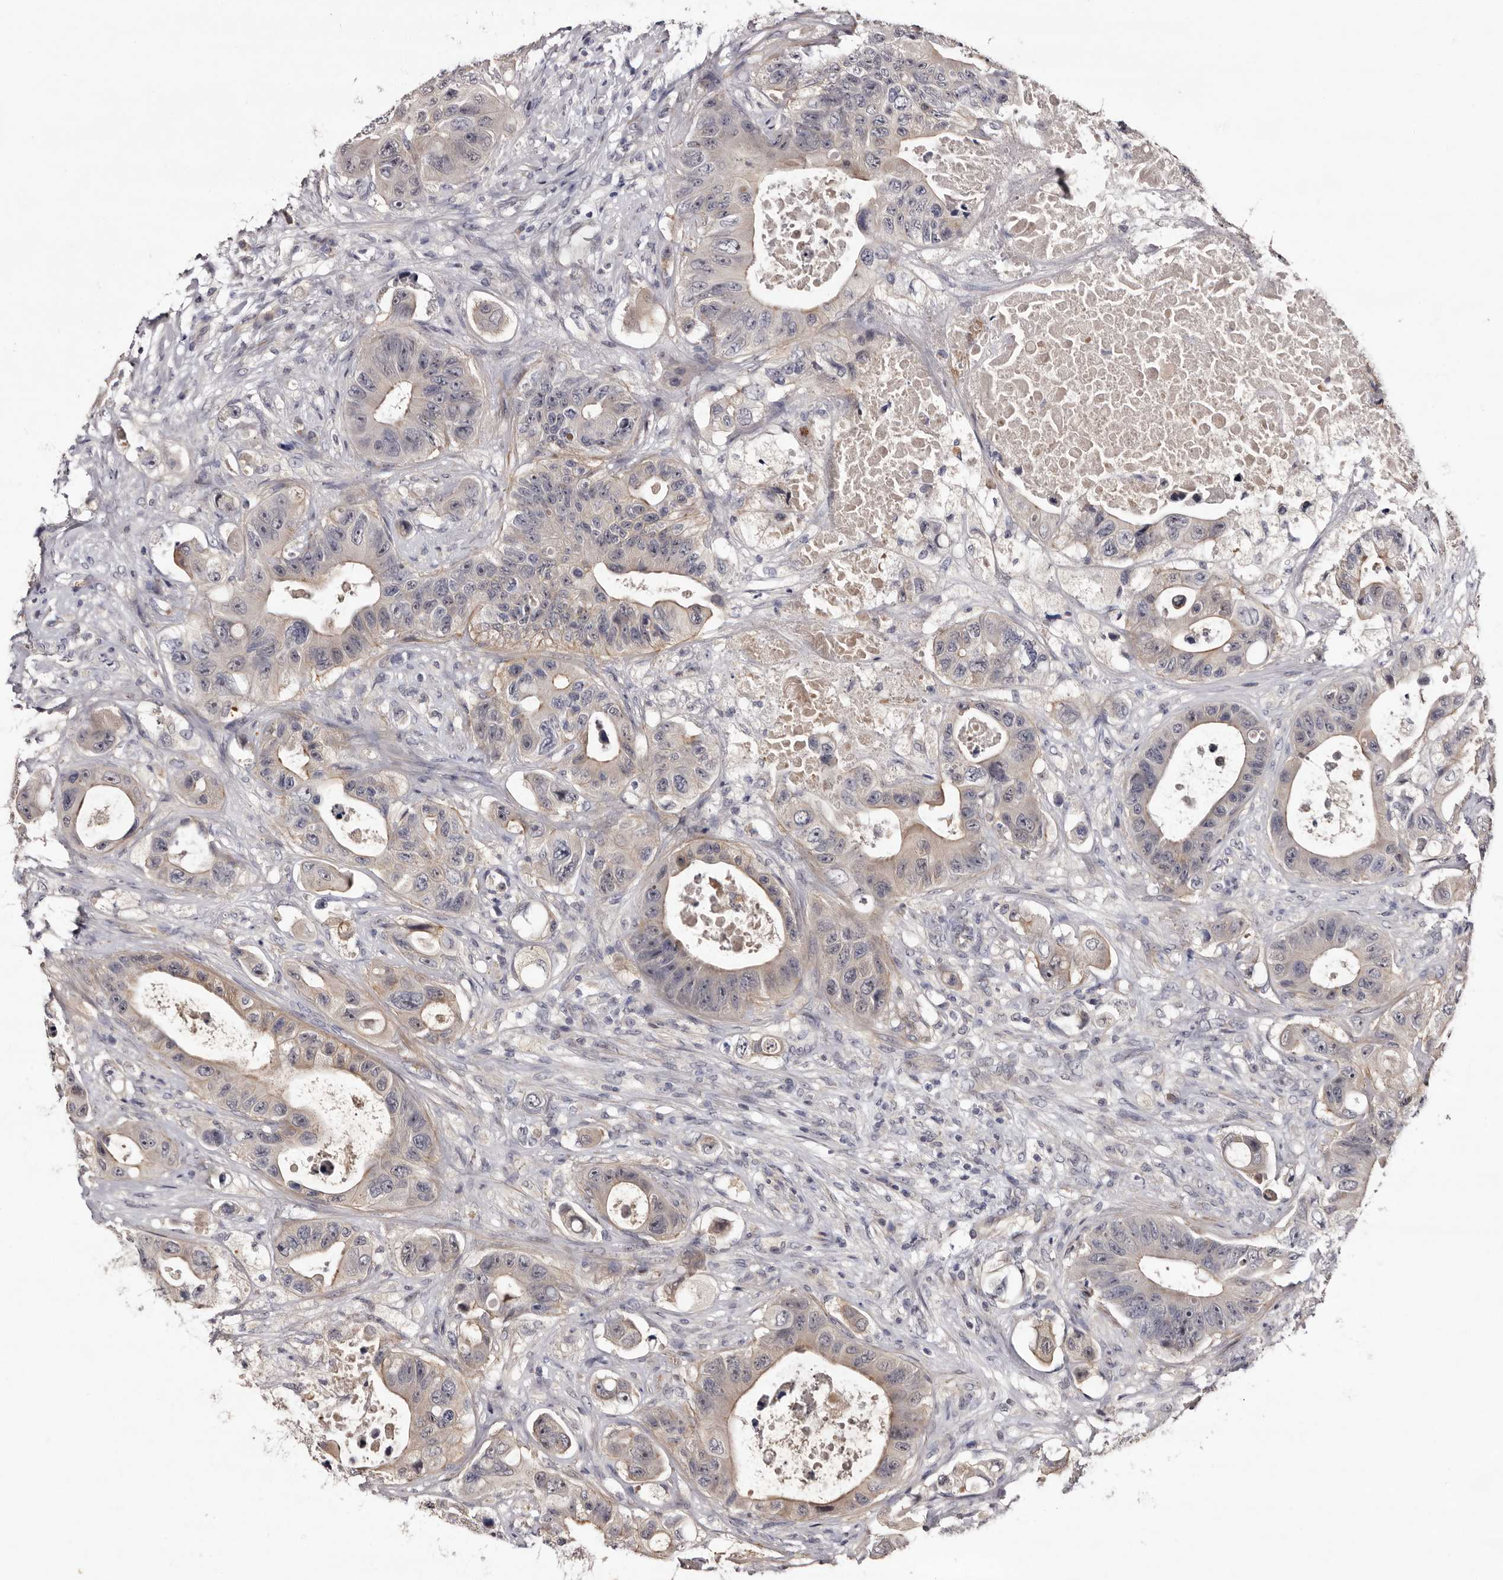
{"staining": {"intensity": "moderate", "quantity": "<25%", "location": "cytoplasmic/membranous"}, "tissue": "colorectal cancer", "cell_type": "Tumor cells", "image_type": "cancer", "snomed": [{"axis": "morphology", "description": "Adenocarcinoma, NOS"}, {"axis": "topography", "description": "Colon"}], "caption": "A photomicrograph of colorectal adenocarcinoma stained for a protein reveals moderate cytoplasmic/membranous brown staining in tumor cells. (DAB IHC, brown staining for protein, blue staining for nuclei).", "gene": "LANCL2", "patient": {"sex": "female", "age": 46}}